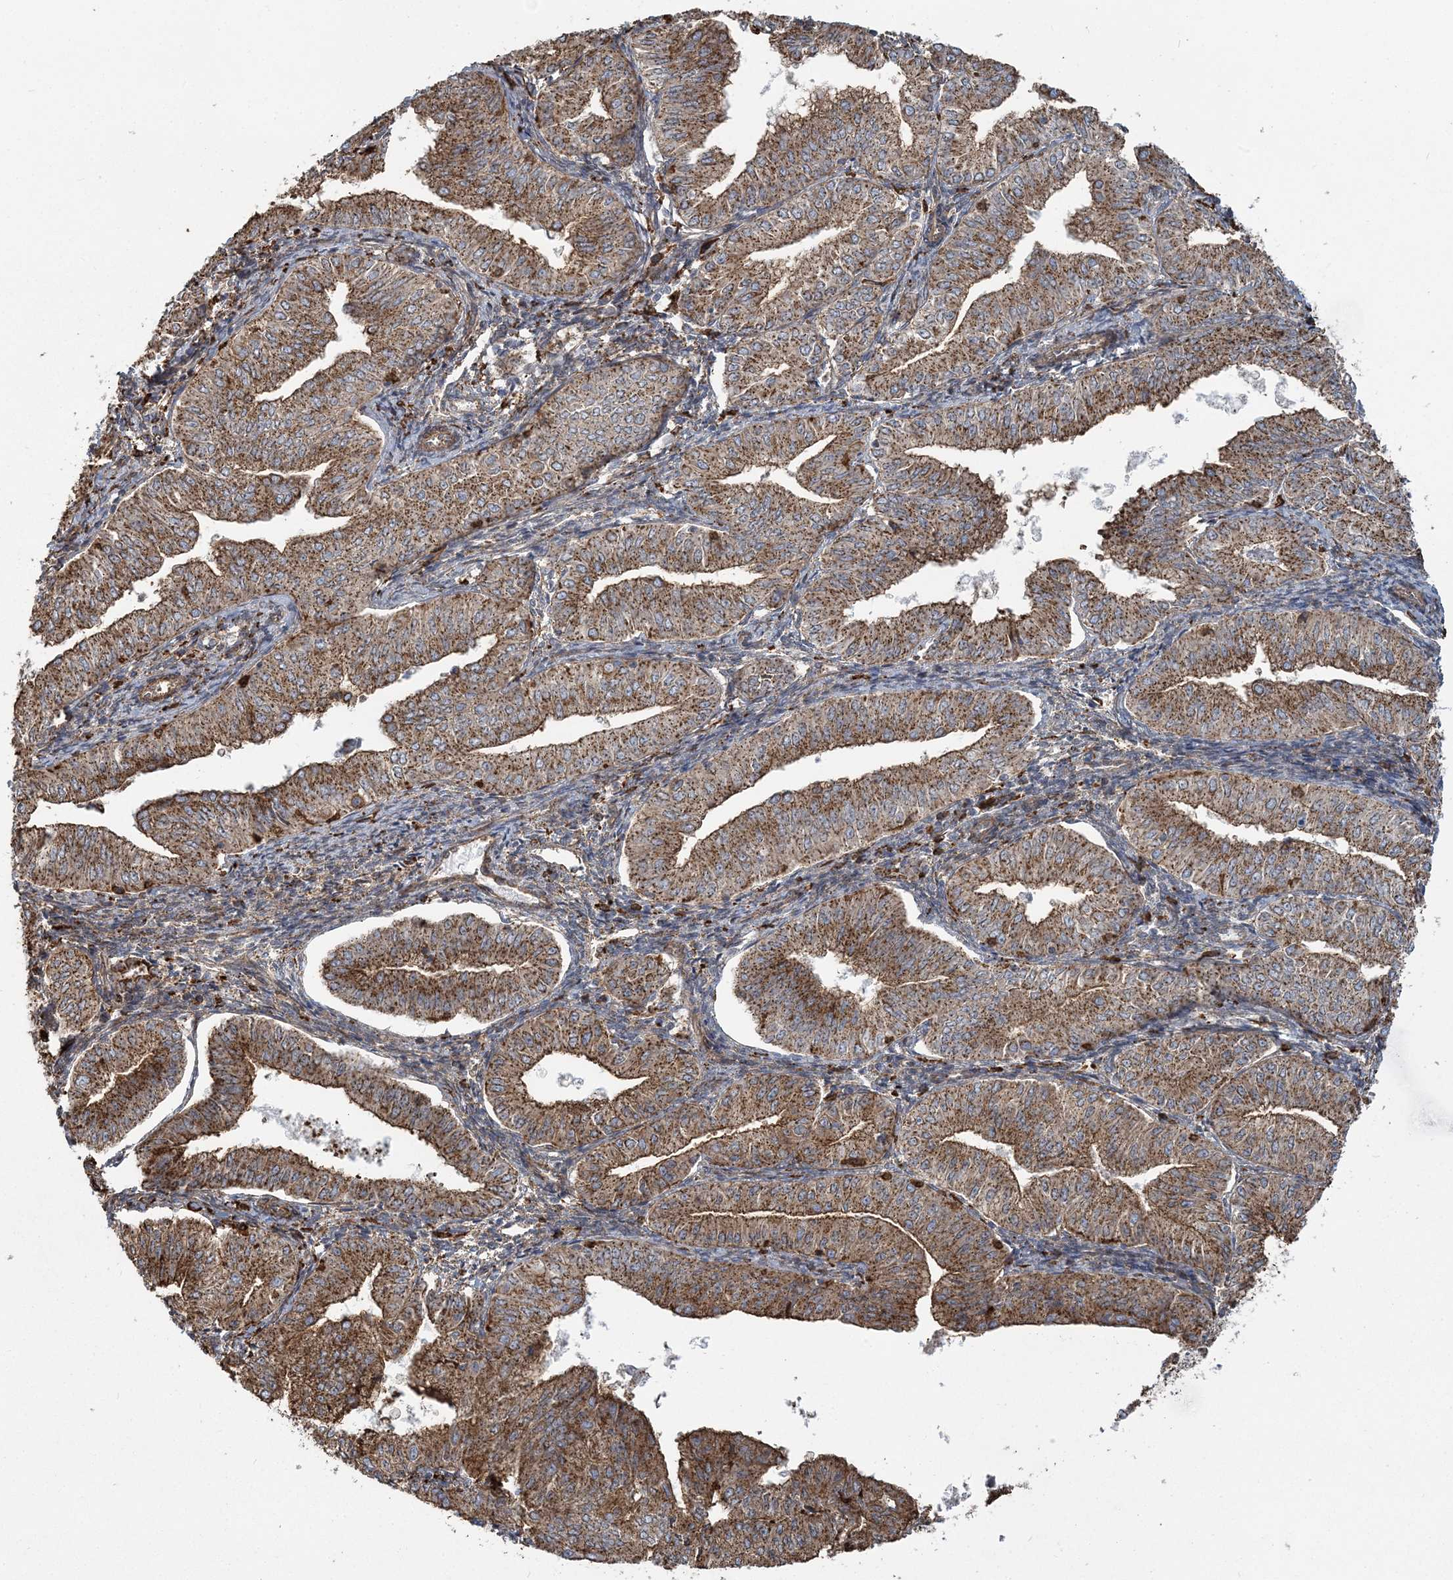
{"staining": {"intensity": "moderate", "quantity": ">75%", "location": "cytoplasmic/membranous"}, "tissue": "endometrial cancer", "cell_type": "Tumor cells", "image_type": "cancer", "snomed": [{"axis": "morphology", "description": "Normal tissue, NOS"}, {"axis": "morphology", "description": "Adenocarcinoma, NOS"}, {"axis": "topography", "description": "Endometrium"}], "caption": "Moderate cytoplasmic/membranous expression is seen in approximately >75% of tumor cells in adenocarcinoma (endometrial).", "gene": "TRAF3IP2", "patient": {"sex": "female", "age": 53}}